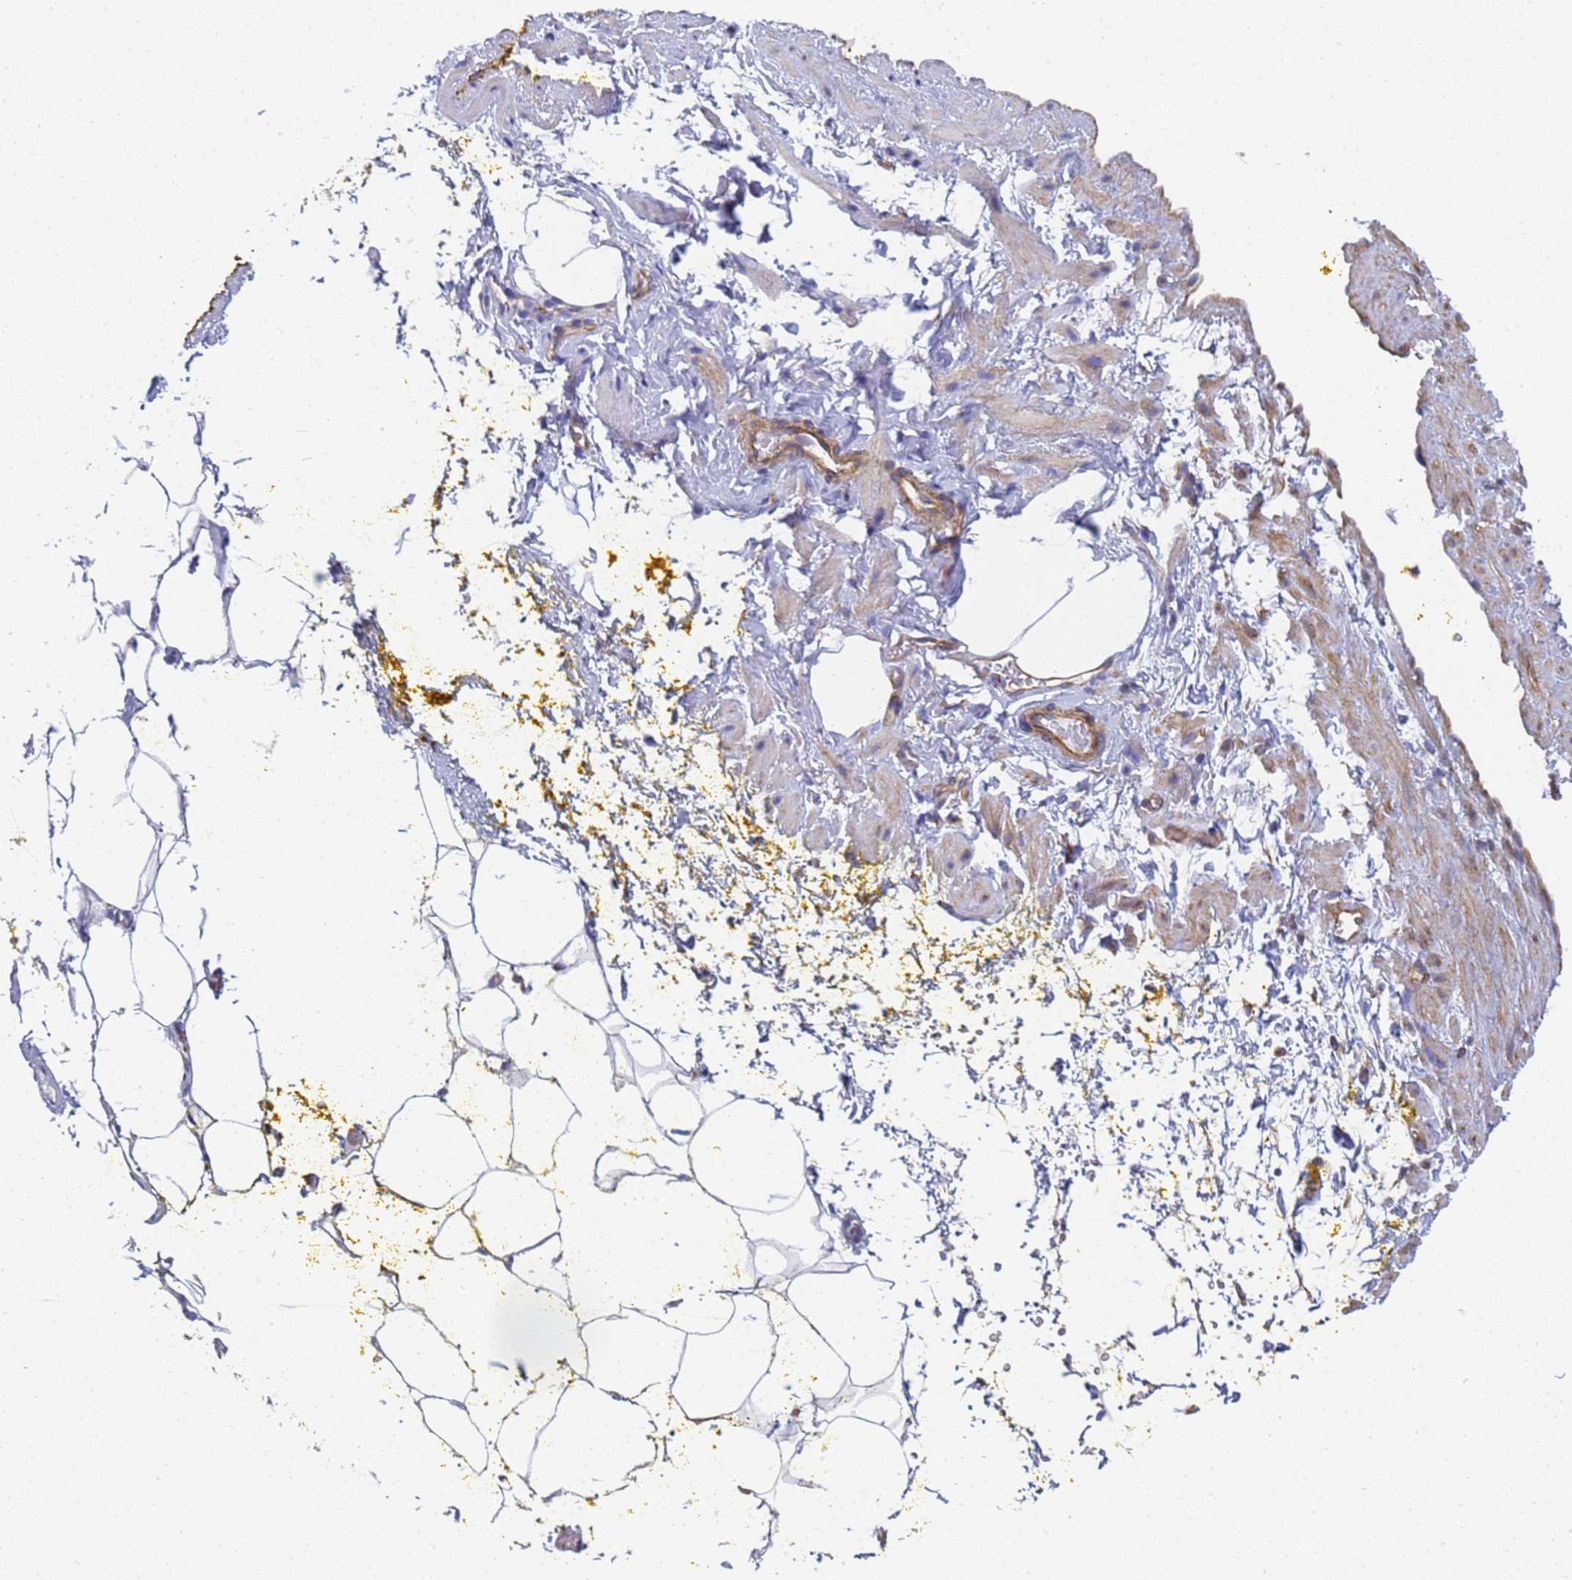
{"staining": {"intensity": "negative", "quantity": "none", "location": "none"}, "tissue": "adipose tissue", "cell_type": "Adipocytes", "image_type": "normal", "snomed": [{"axis": "morphology", "description": "Normal tissue, NOS"}, {"axis": "morphology", "description": "Adenocarcinoma, Low grade"}, {"axis": "topography", "description": "Prostate"}, {"axis": "topography", "description": "Peripheral nerve tissue"}], "caption": "This histopathology image is of normal adipose tissue stained with IHC to label a protein in brown with the nuclei are counter-stained blue. There is no positivity in adipocytes.", "gene": "ENSG00000198211", "patient": {"sex": "male", "age": 63}}